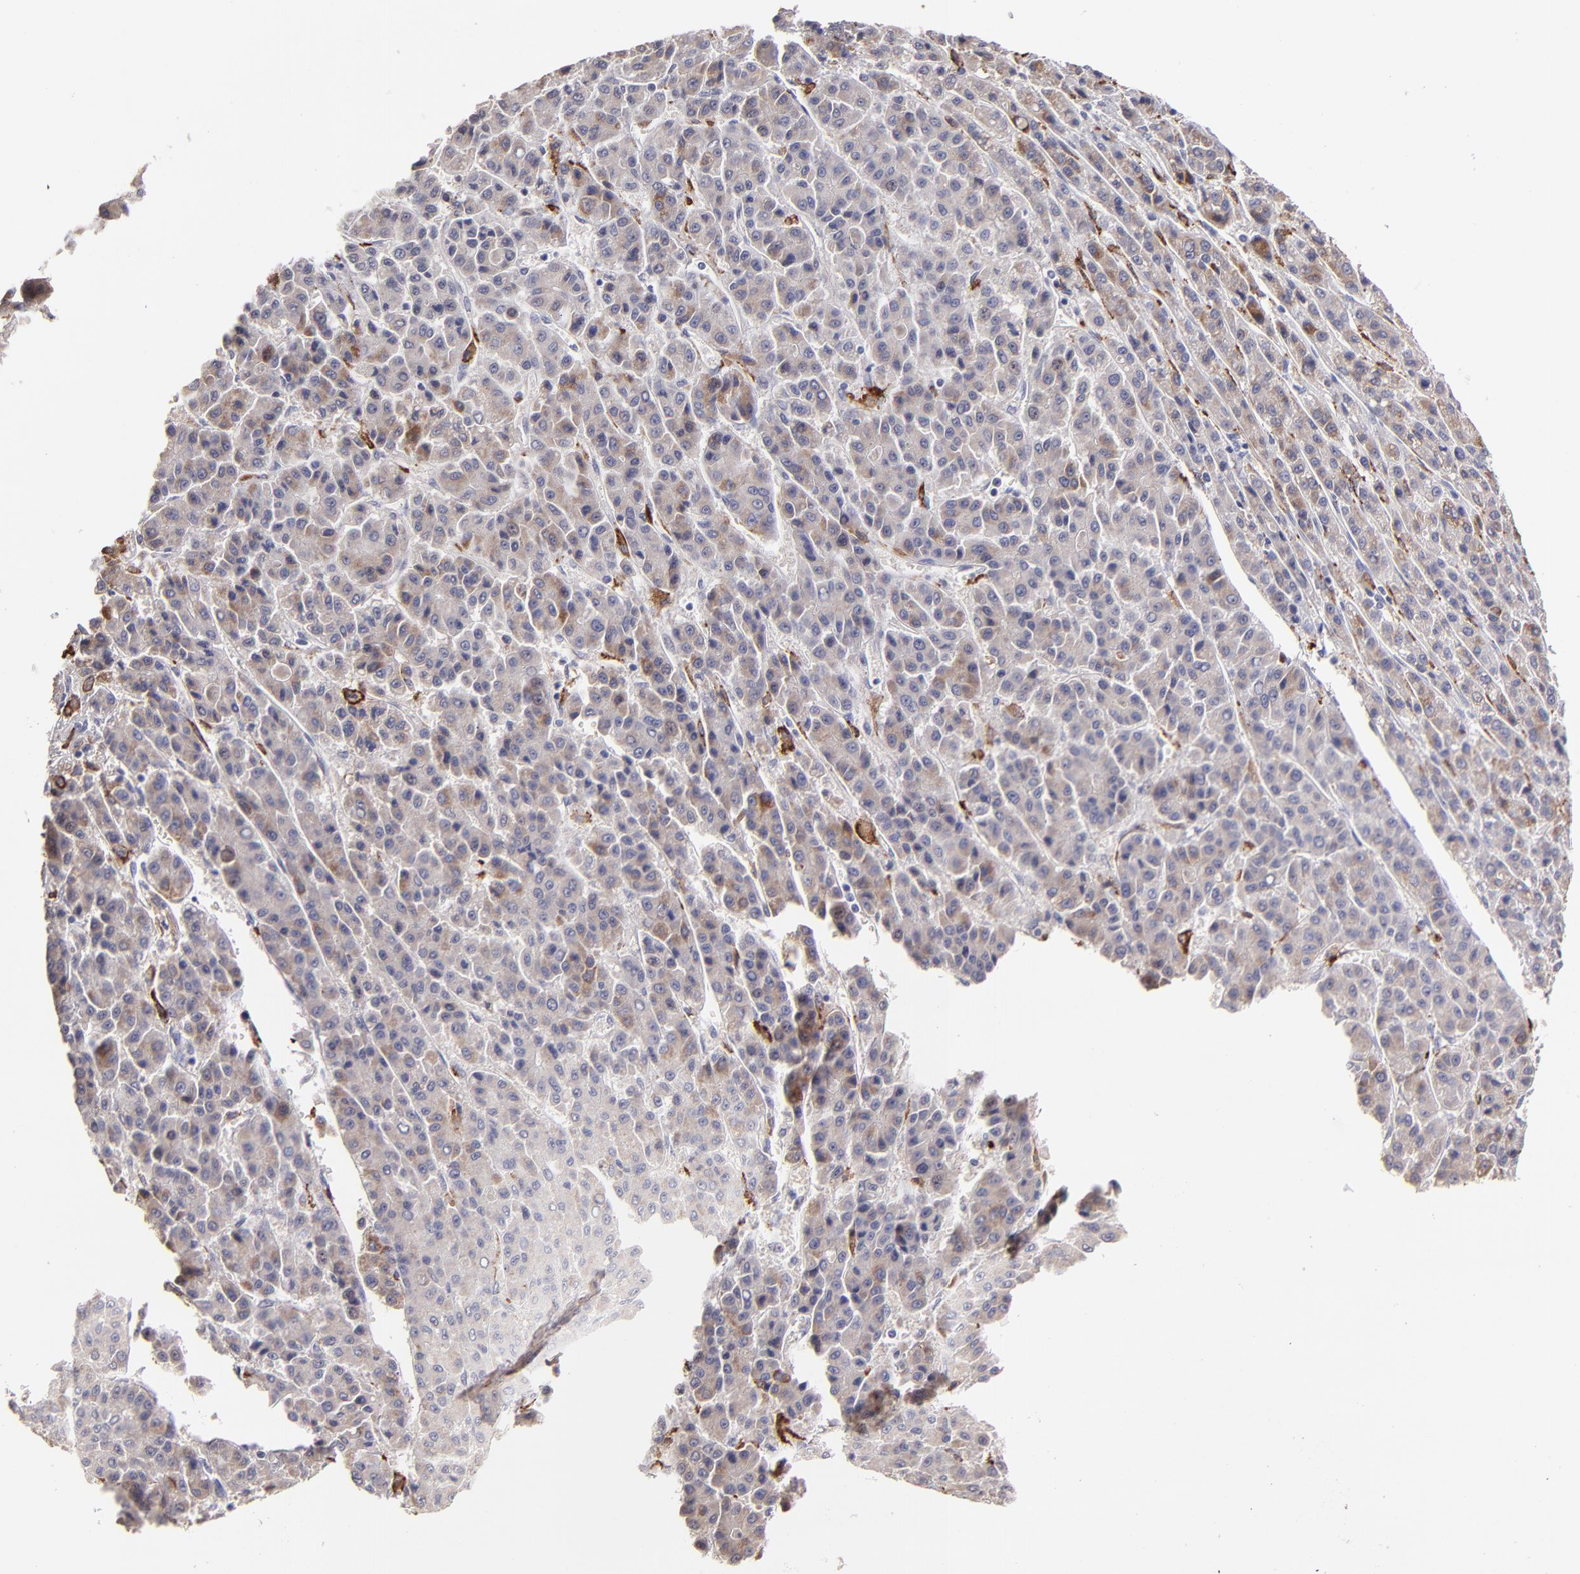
{"staining": {"intensity": "moderate", "quantity": "25%-75%", "location": "cytoplasmic/membranous"}, "tissue": "liver cancer", "cell_type": "Tumor cells", "image_type": "cancer", "snomed": [{"axis": "morphology", "description": "Carcinoma, Hepatocellular, NOS"}, {"axis": "topography", "description": "Liver"}], "caption": "A medium amount of moderate cytoplasmic/membranous positivity is identified in approximately 25%-75% of tumor cells in liver cancer (hepatocellular carcinoma) tissue.", "gene": "GLDC", "patient": {"sex": "male", "age": 70}}